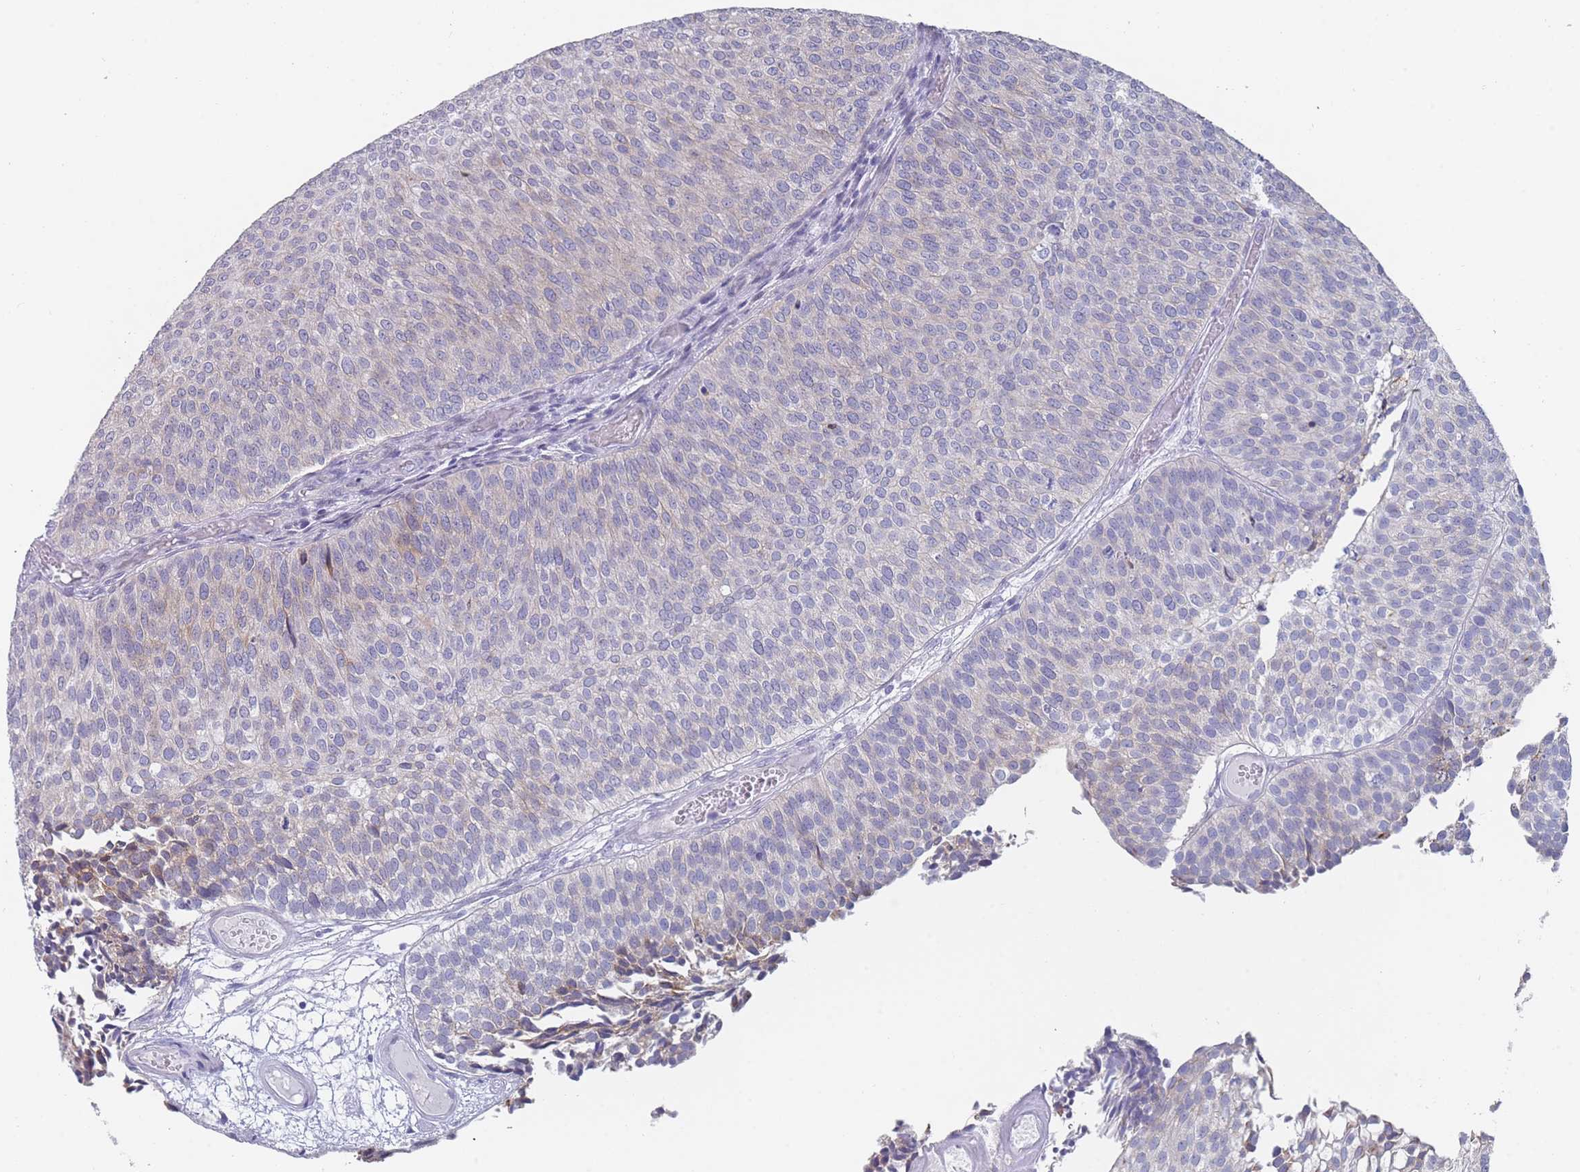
{"staining": {"intensity": "negative", "quantity": "none", "location": "none"}, "tissue": "urothelial cancer", "cell_type": "Tumor cells", "image_type": "cancer", "snomed": [{"axis": "morphology", "description": "Urothelial carcinoma, Low grade"}, {"axis": "topography", "description": "Urinary bladder"}], "caption": "The histopathology image reveals no staining of tumor cells in low-grade urothelial carcinoma.", "gene": "PIGU", "patient": {"sex": "male", "age": 84}}